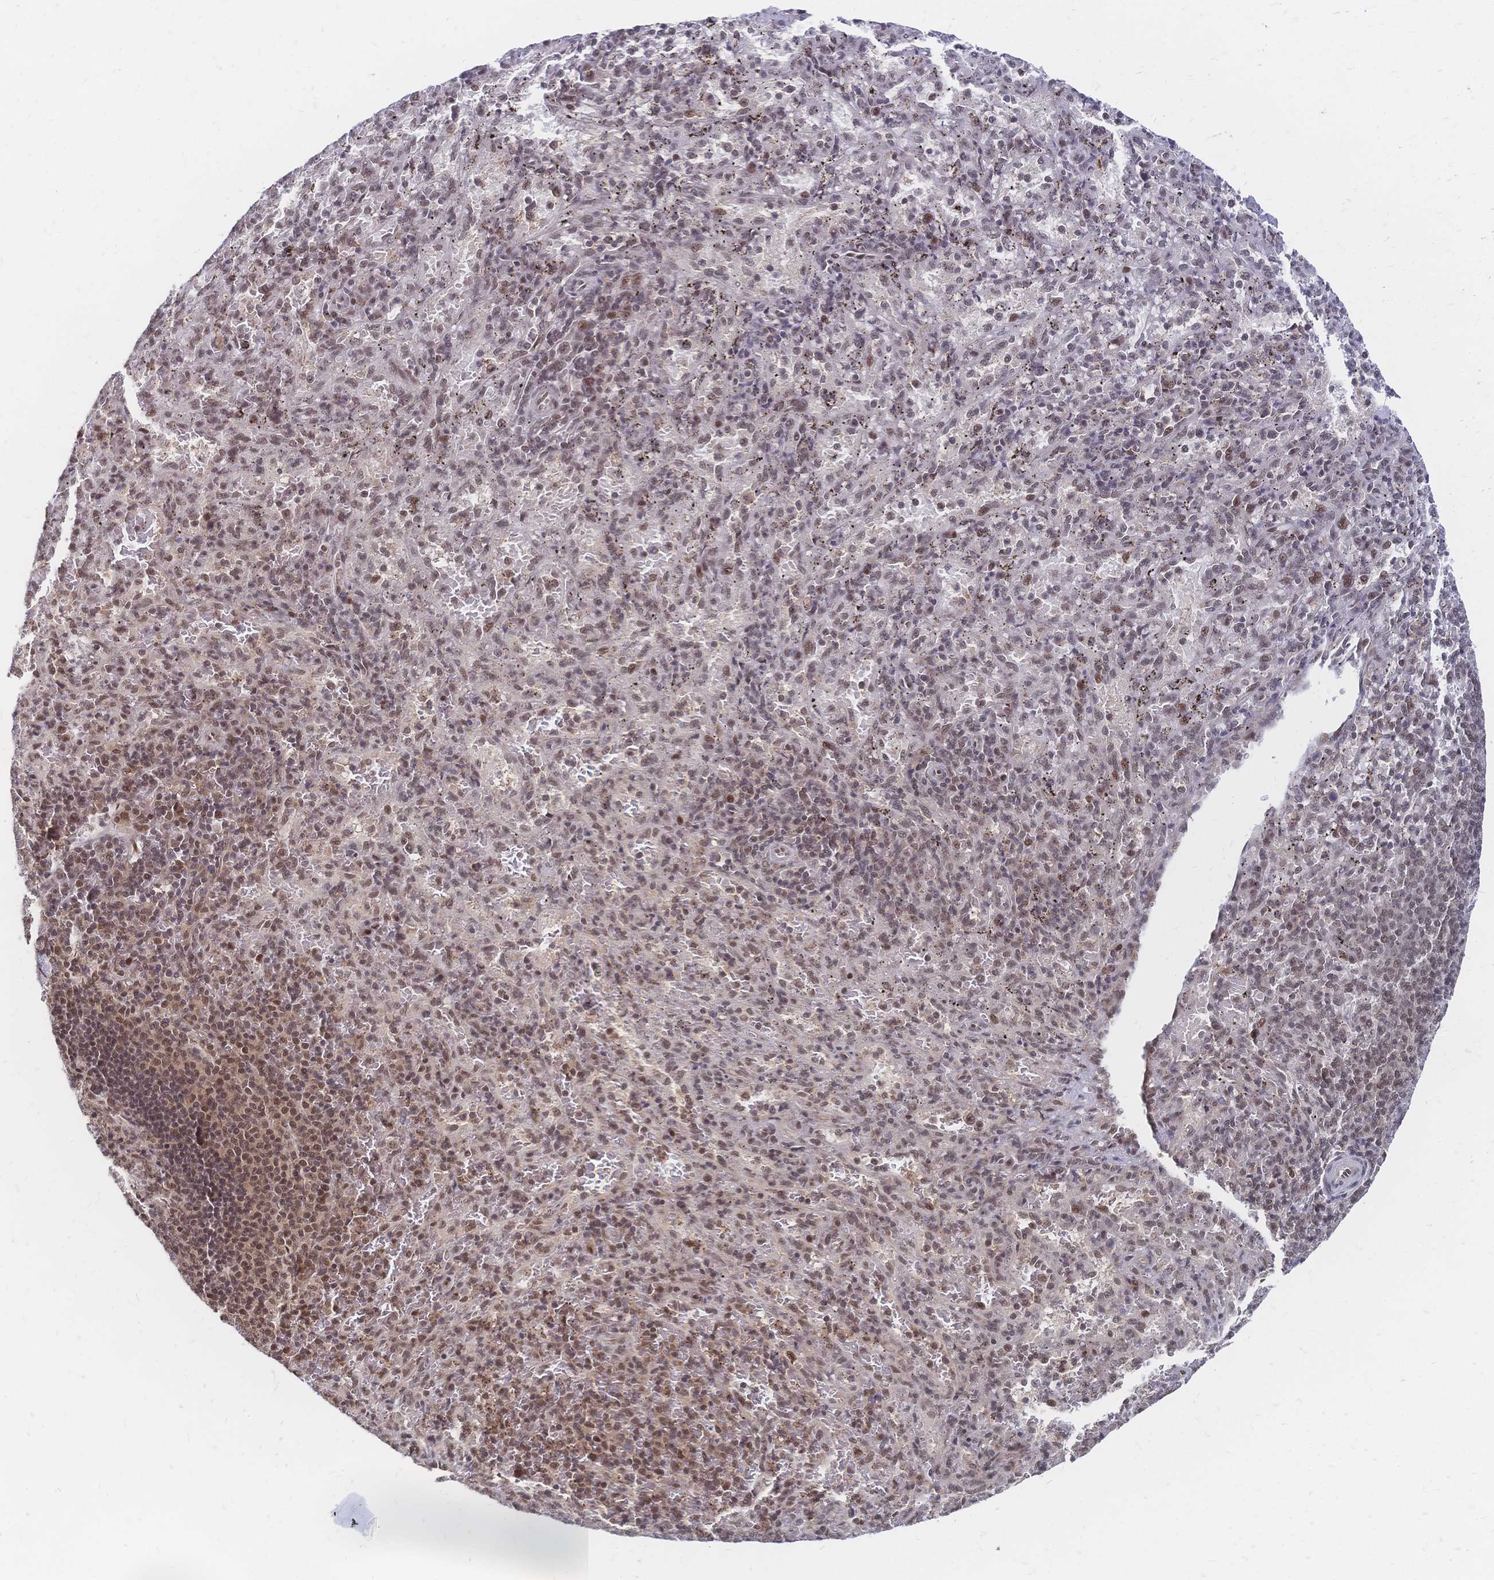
{"staining": {"intensity": "moderate", "quantity": "25%-75%", "location": "nuclear"}, "tissue": "spleen", "cell_type": "Cells in red pulp", "image_type": "normal", "snomed": [{"axis": "morphology", "description": "Normal tissue, NOS"}, {"axis": "topography", "description": "Spleen"}], "caption": "Spleen stained for a protein exhibits moderate nuclear positivity in cells in red pulp. Nuclei are stained in blue.", "gene": "NELFA", "patient": {"sex": "male", "age": 57}}